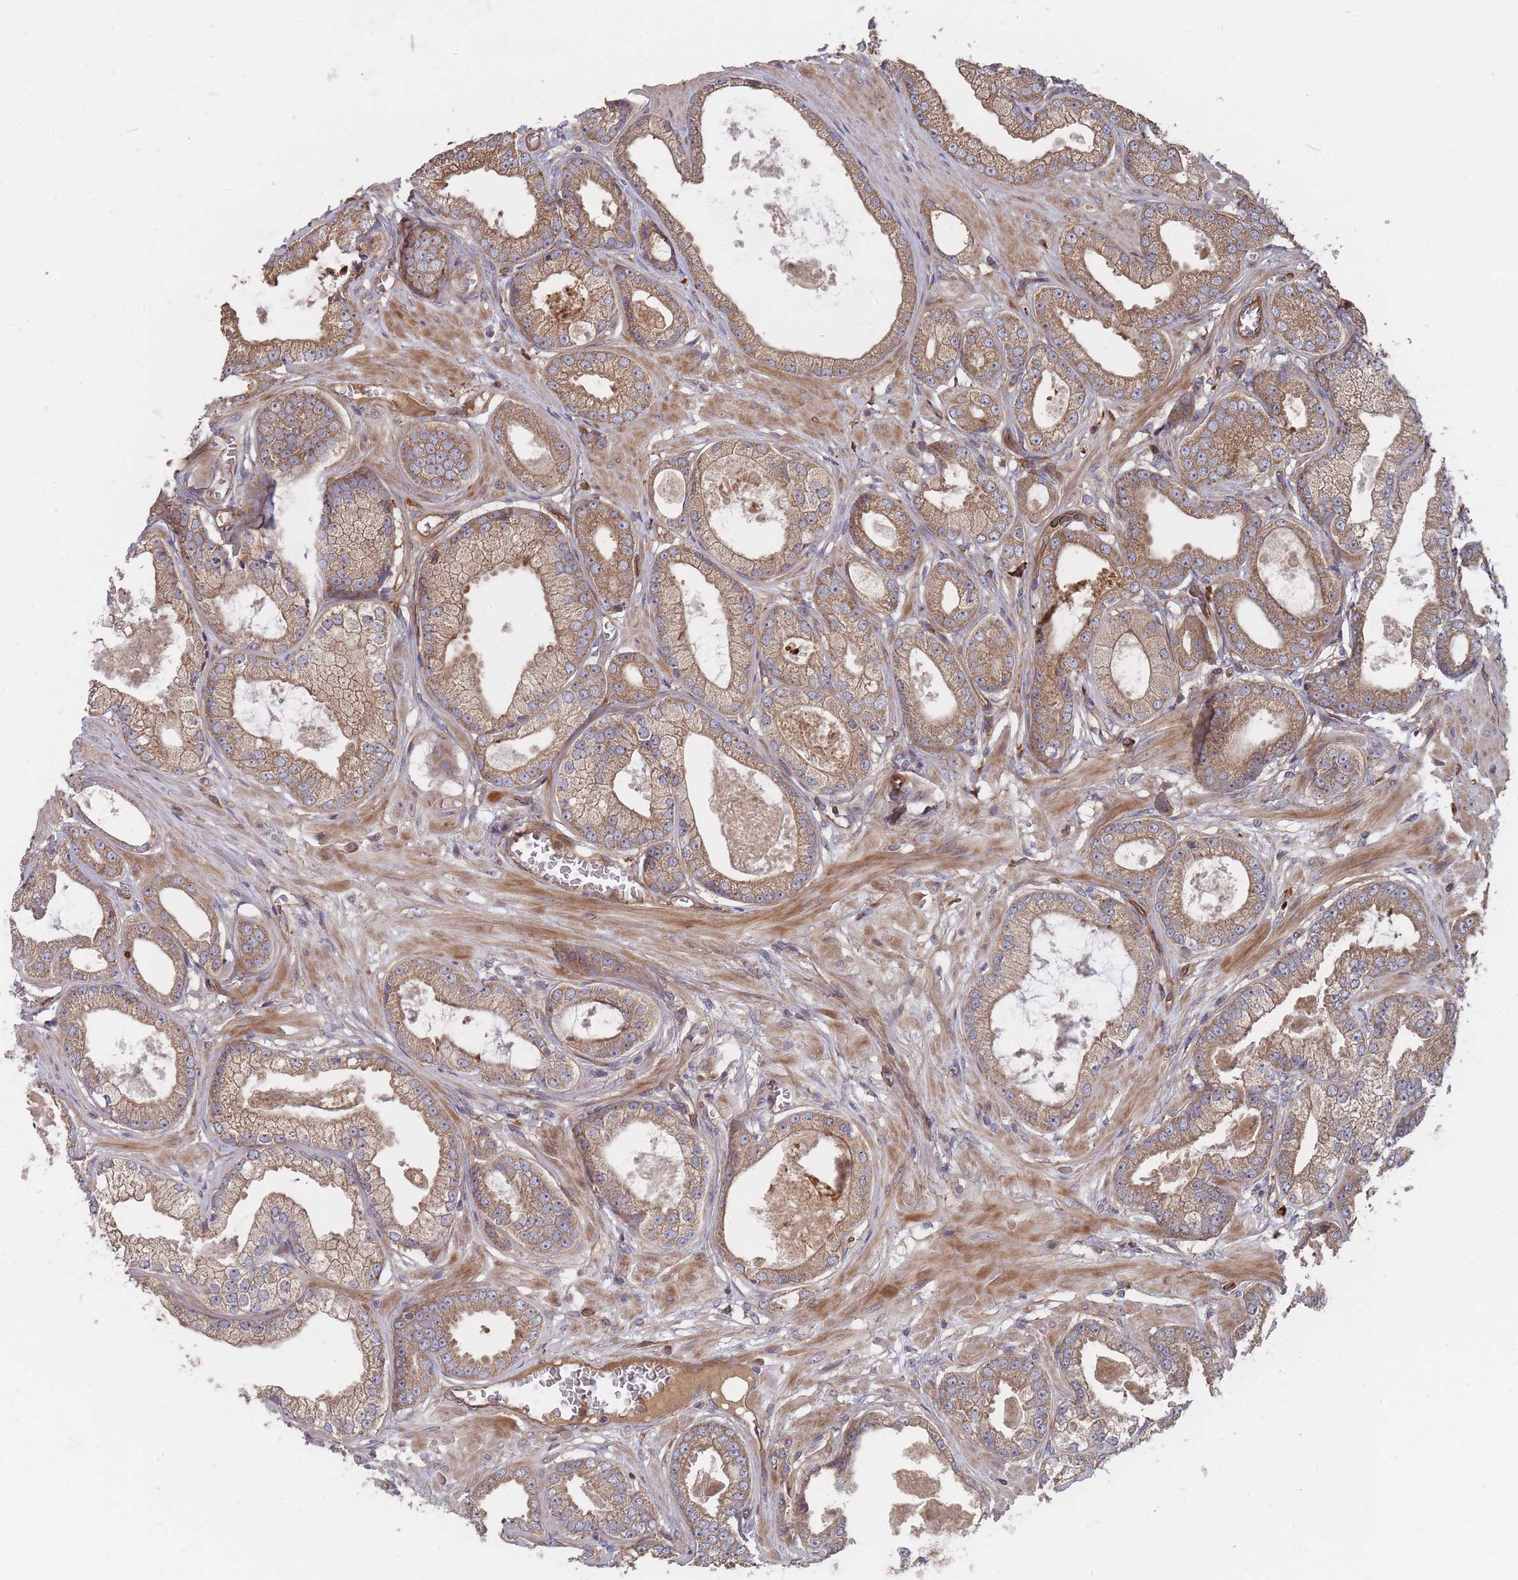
{"staining": {"intensity": "moderate", "quantity": ">75%", "location": "cytoplasmic/membranous"}, "tissue": "prostate cancer", "cell_type": "Tumor cells", "image_type": "cancer", "snomed": [{"axis": "morphology", "description": "Adenocarcinoma, Low grade"}, {"axis": "topography", "description": "Prostate"}], "caption": "Moderate cytoplasmic/membranous expression for a protein is identified in about >75% of tumor cells of prostate cancer (low-grade adenocarcinoma) using immunohistochemistry (IHC).", "gene": "THSD7B", "patient": {"sex": "male", "age": 64}}